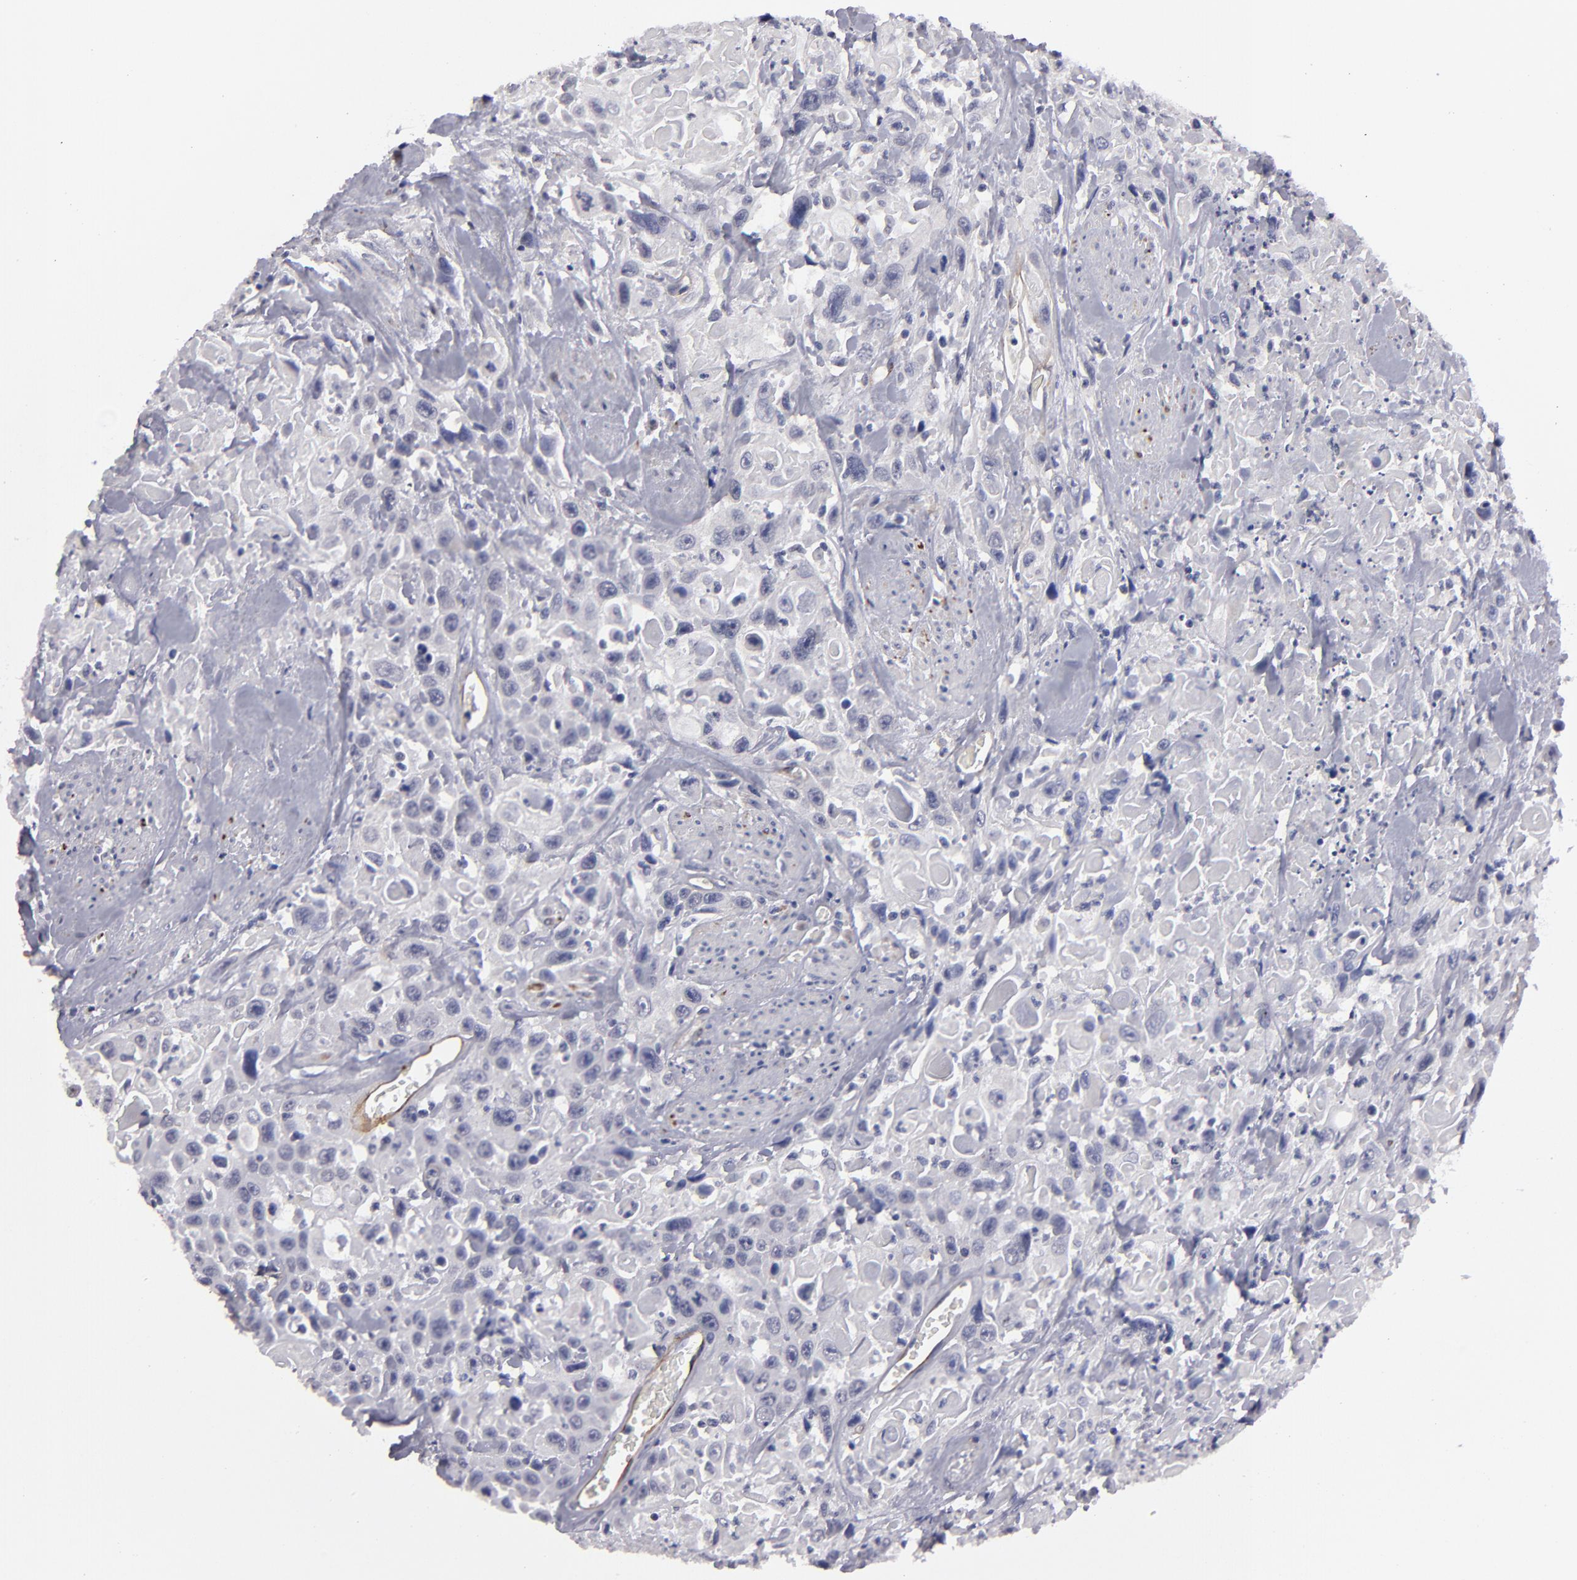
{"staining": {"intensity": "negative", "quantity": "none", "location": "none"}, "tissue": "urothelial cancer", "cell_type": "Tumor cells", "image_type": "cancer", "snomed": [{"axis": "morphology", "description": "Urothelial carcinoma, High grade"}, {"axis": "topography", "description": "Urinary bladder"}], "caption": "Urothelial cancer was stained to show a protein in brown. There is no significant expression in tumor cells.", "gene": "ZNF175", "patient": {"sex": "female", "age": 84}}